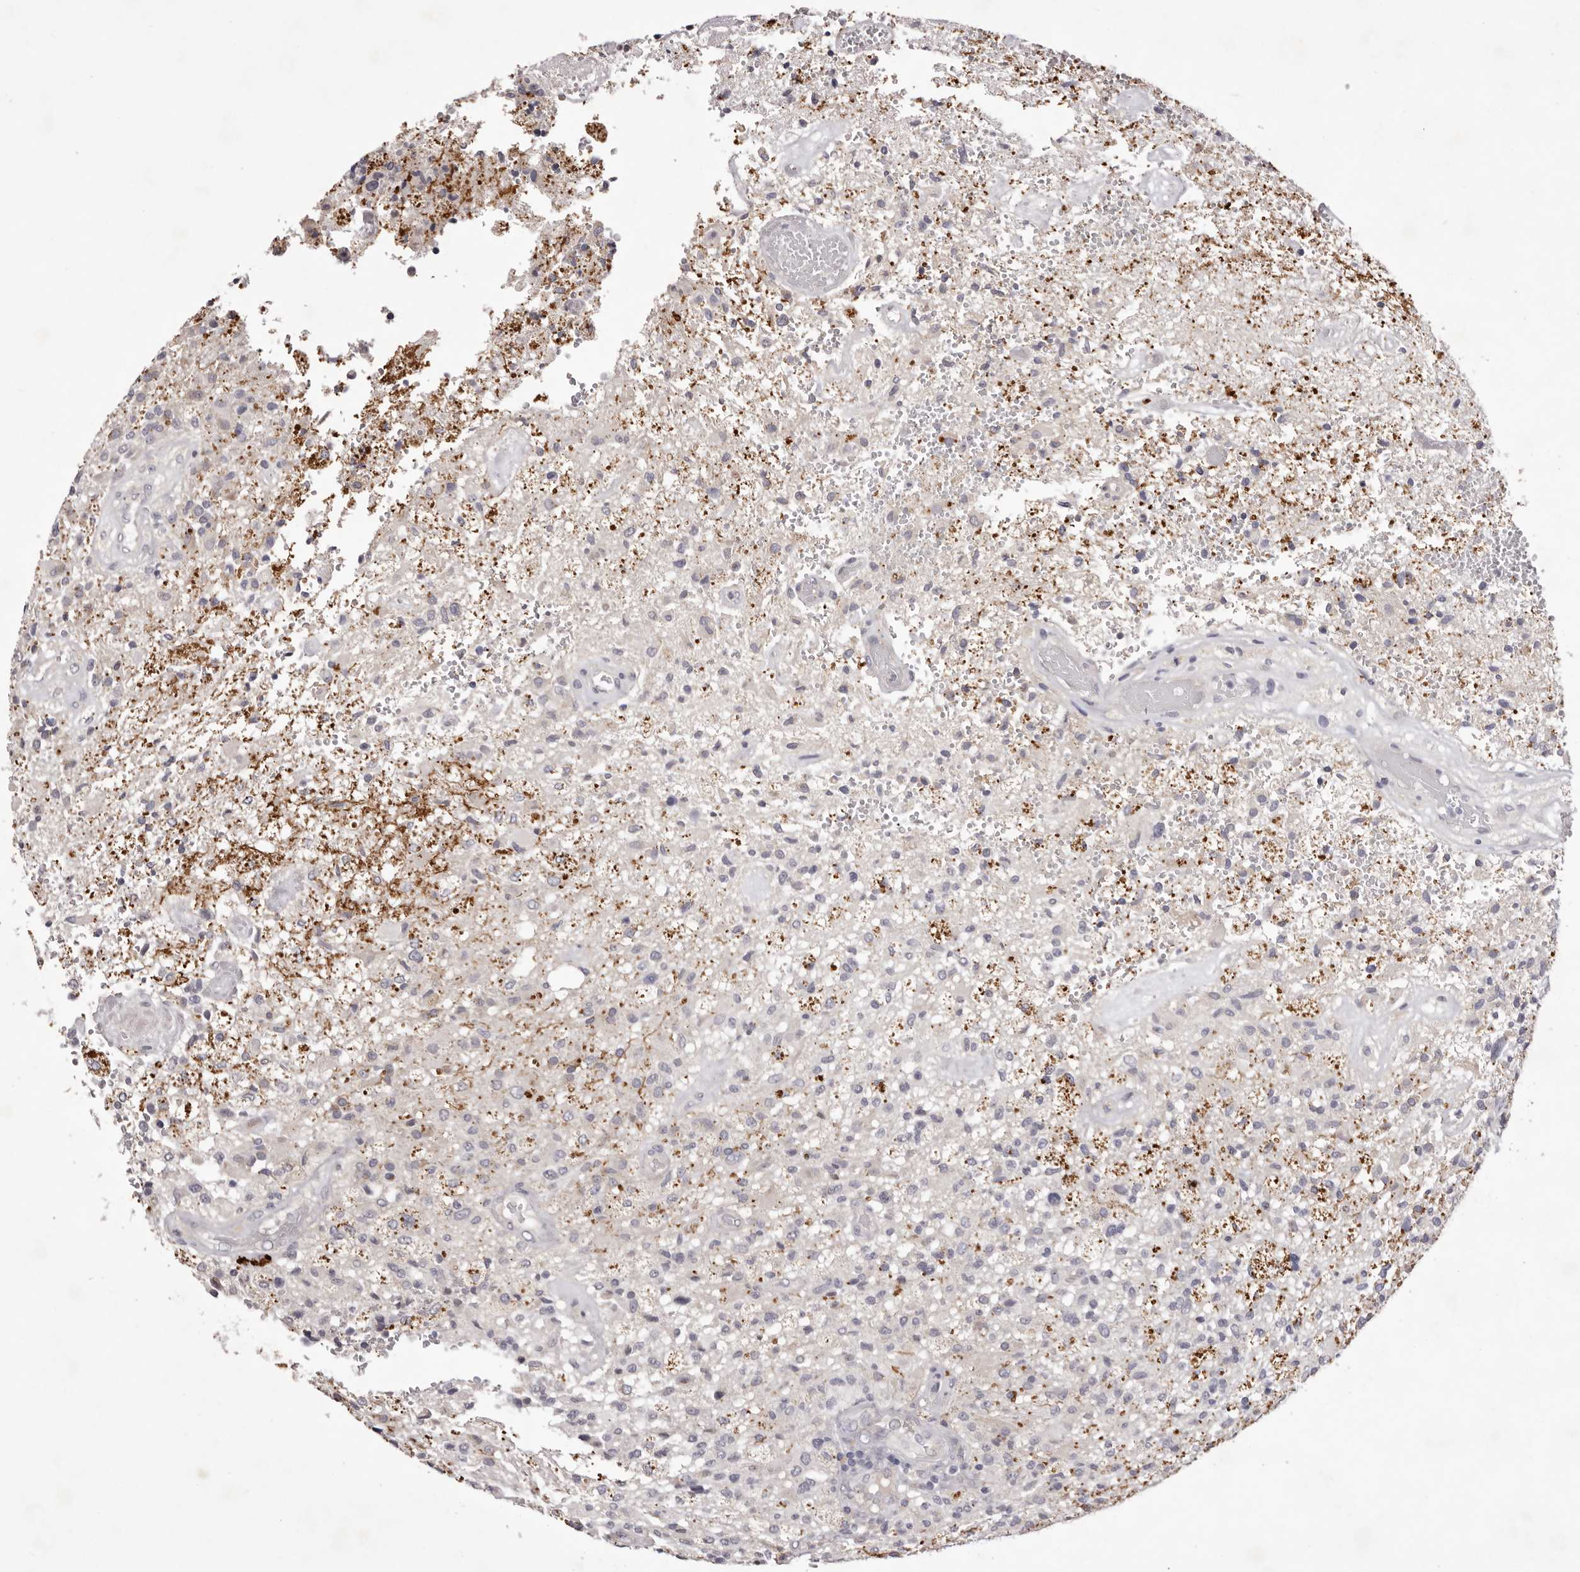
{"staining": {"intensity": "negative", "quantity": "none", "location": "none"}, "tissue": "glioma", "cell_type": "Tumor cells", "image_type": "cancer", "snomed": [{"axis": "morphology", "description": "Glioma, malignant, High grade"}, {"axis": "topography", "description": "Brain"}], "caption": "DAB (3,3'-diaminobenzidine) immunohistochemical staining of malignant high-grade glioma exhibits no significant staining in tumor cells.", "gene": "GARNL3", "patient": {"sex": "male", "age": 72}}